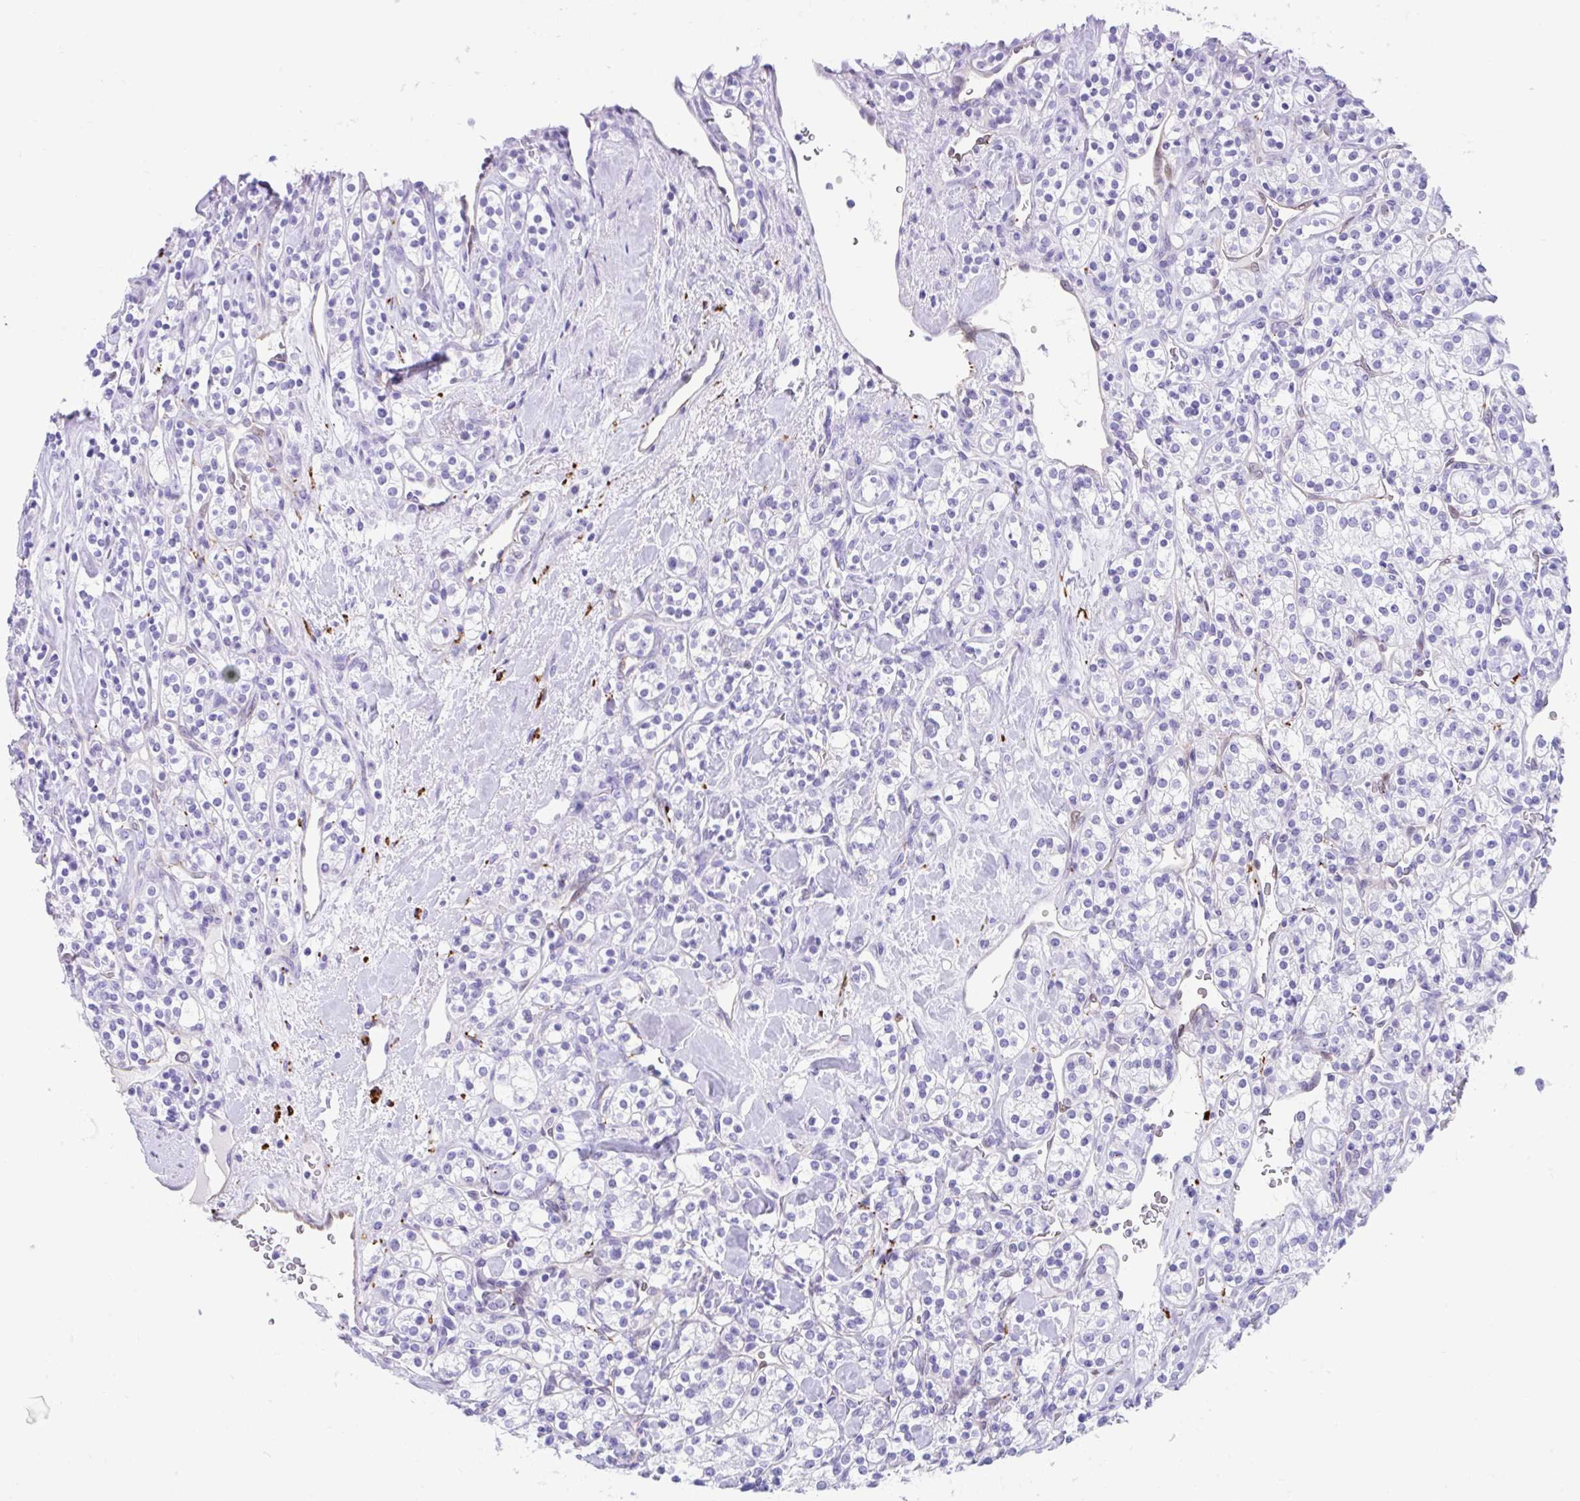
{"staining": {"intensity": "negative", "quantity": "none", "location": "none"}, "tissue": "renal cancer", "cell_type": "Tumor cells", "image_type": "cancer", "snomed": [{"axis": "morphology", "description": "Adenocarcinoma, NOS"}, {"axis": "topography", "description": "Kidney"}], "caption": "A high-resolution micrograph shows immunohistochemistry staining of adenocarcinoma (renal), which demonstrates no significant staining in tumor cells.", "gene": "FAM107A", "patient": {"sex": "male", "age": 77}}